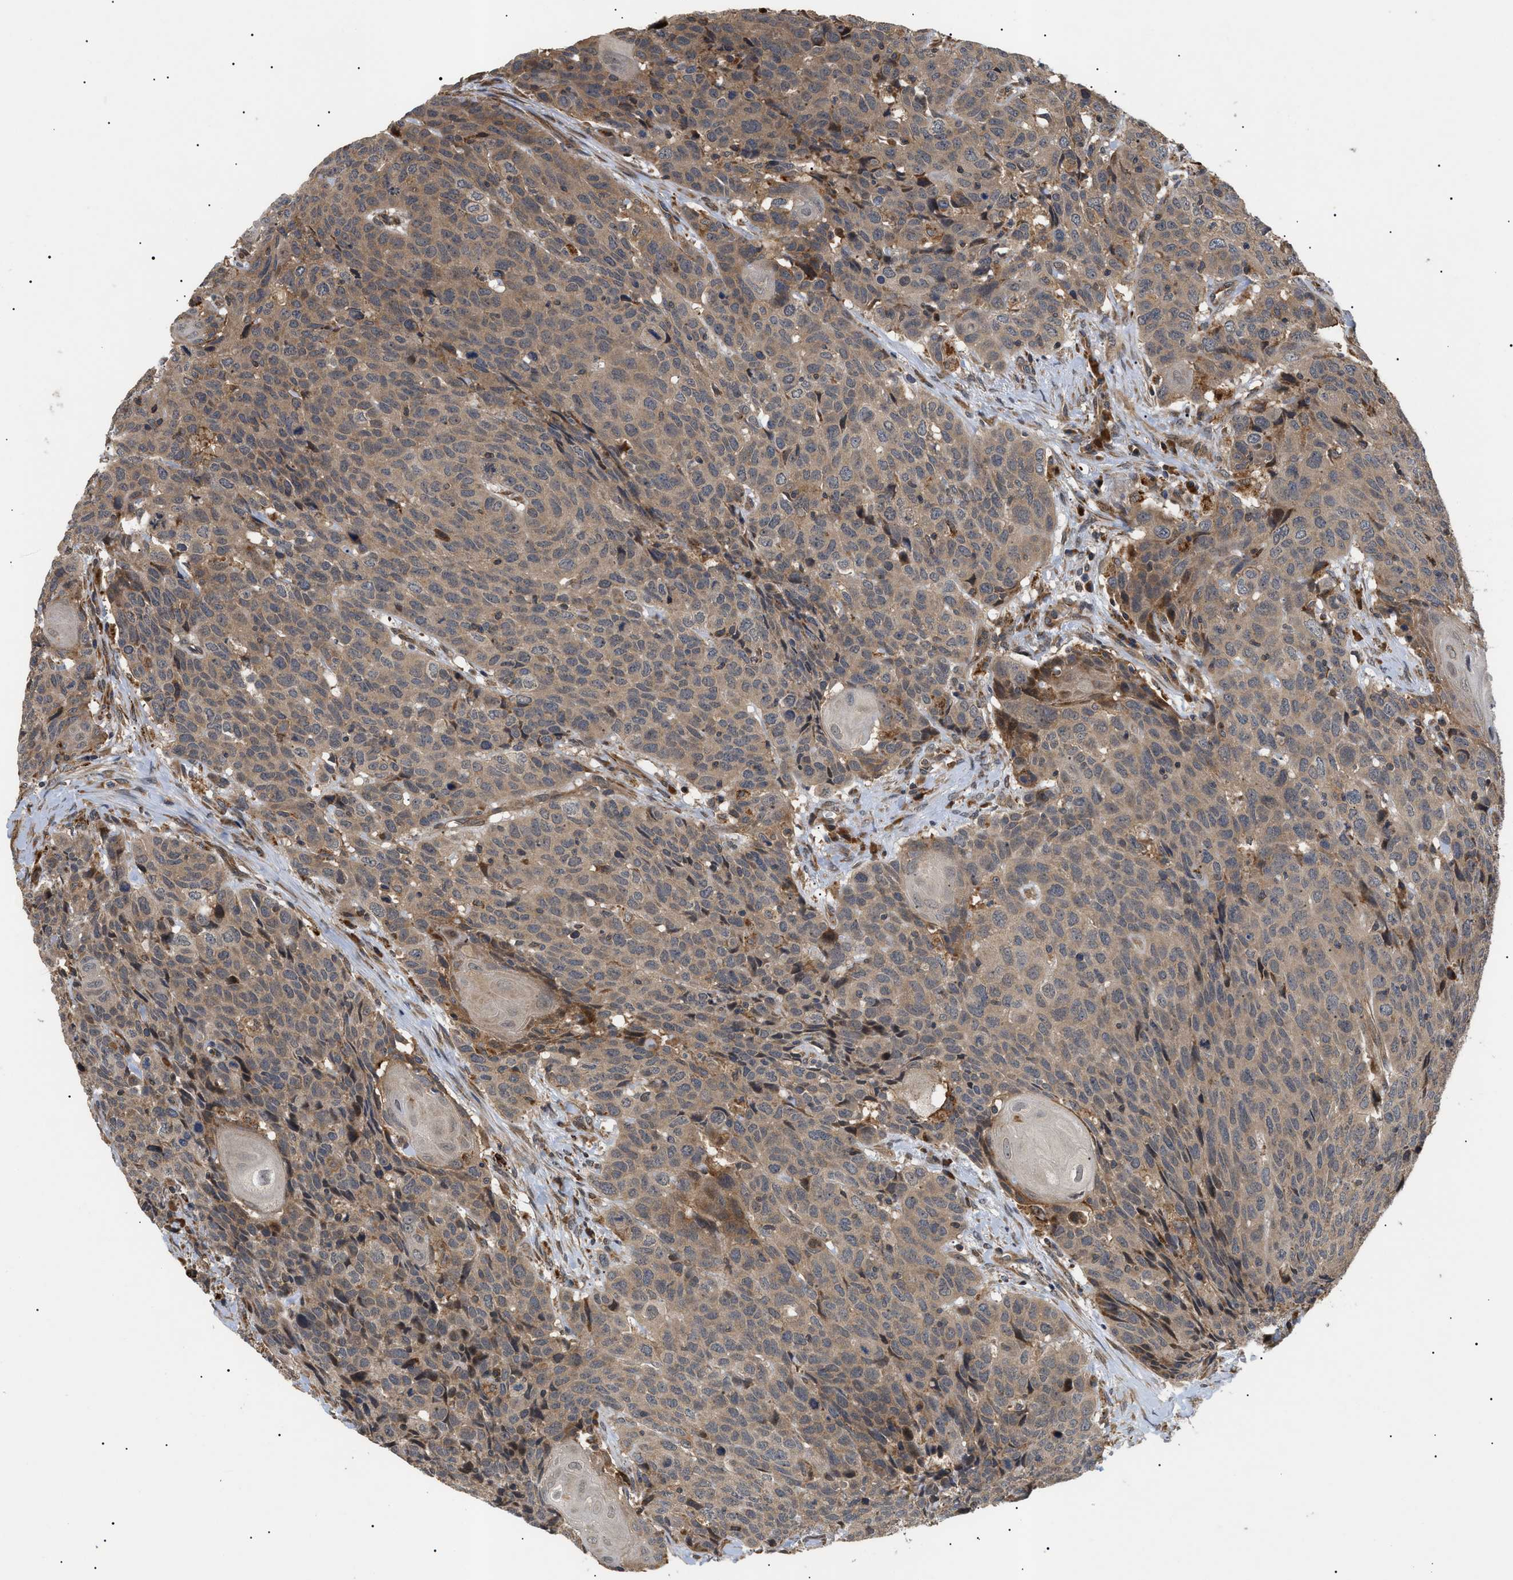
{"staining": {"intensity": "weak", "quantity": ">75%", "location": "cytoplasmic/membranous,nuclear"}, "tissue": "head and neck cancer", "cell_type": "Tumor cells", "image_type": "cancer", "snomed": [{"axis": "morphology", "description": "Squamous cell carcinoma, NOS"}, {"axis": "topography", "description": "Head-Neck"}], "caption": "Immunohistochemical staining of human squamous cell carcinoma (head and neck) shows low levels of weak cytoplasmic/membranous and nuclear positivity in about >75% of tumor cells. (DAB (3,3'-diaminobenzidine) IHC with brightfield microscopy, high magnification).", "gene": "ASTL", "patient": {"sex": "male", "age": 66}}